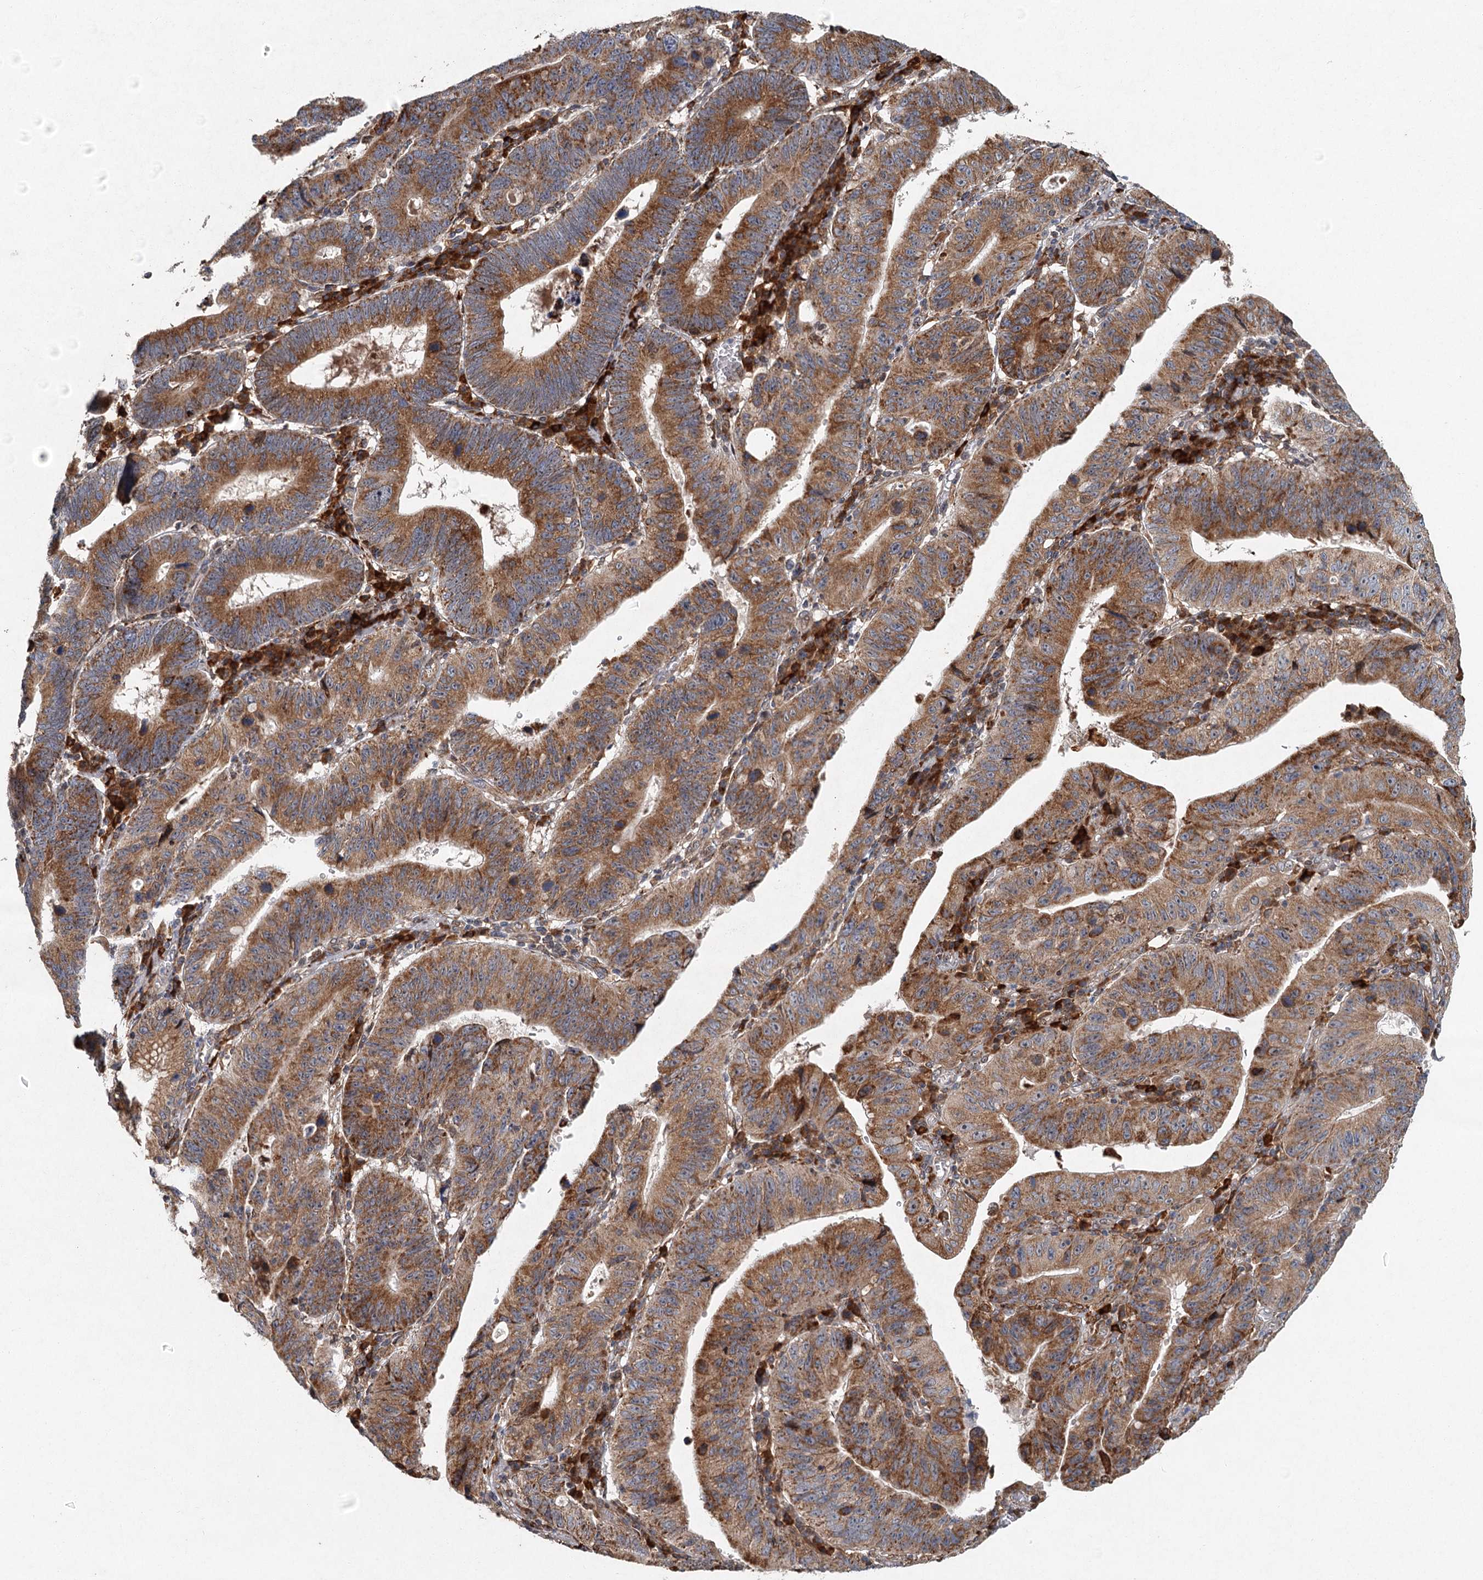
{"staining": {"intensity": "strong", "quantity": ">75%", "location": "cytoplasmic/membranous"}, "tissue": "stomach cancer", "cell_type": "Tumor cells", "image_type": "cancer", "snomed": [{"axis": "morphology", "description": "Adenocarcinoma, NOS"}, {"axis": "topography", "description": "Stomach"}], "caption": "Immunohistochemistry (IHC) micrograph of neoplastic tissue: human stomach cancer stained using immunohistochemistry (IHC) displays high levels of strong protein expression localized specifically in the cytoplasmic/membranous of tumor cells, appearing as a cytoplasmic/membranous brown color.", "gene": "SRPX2", "patient": {"sex": "male", "age": 59}}